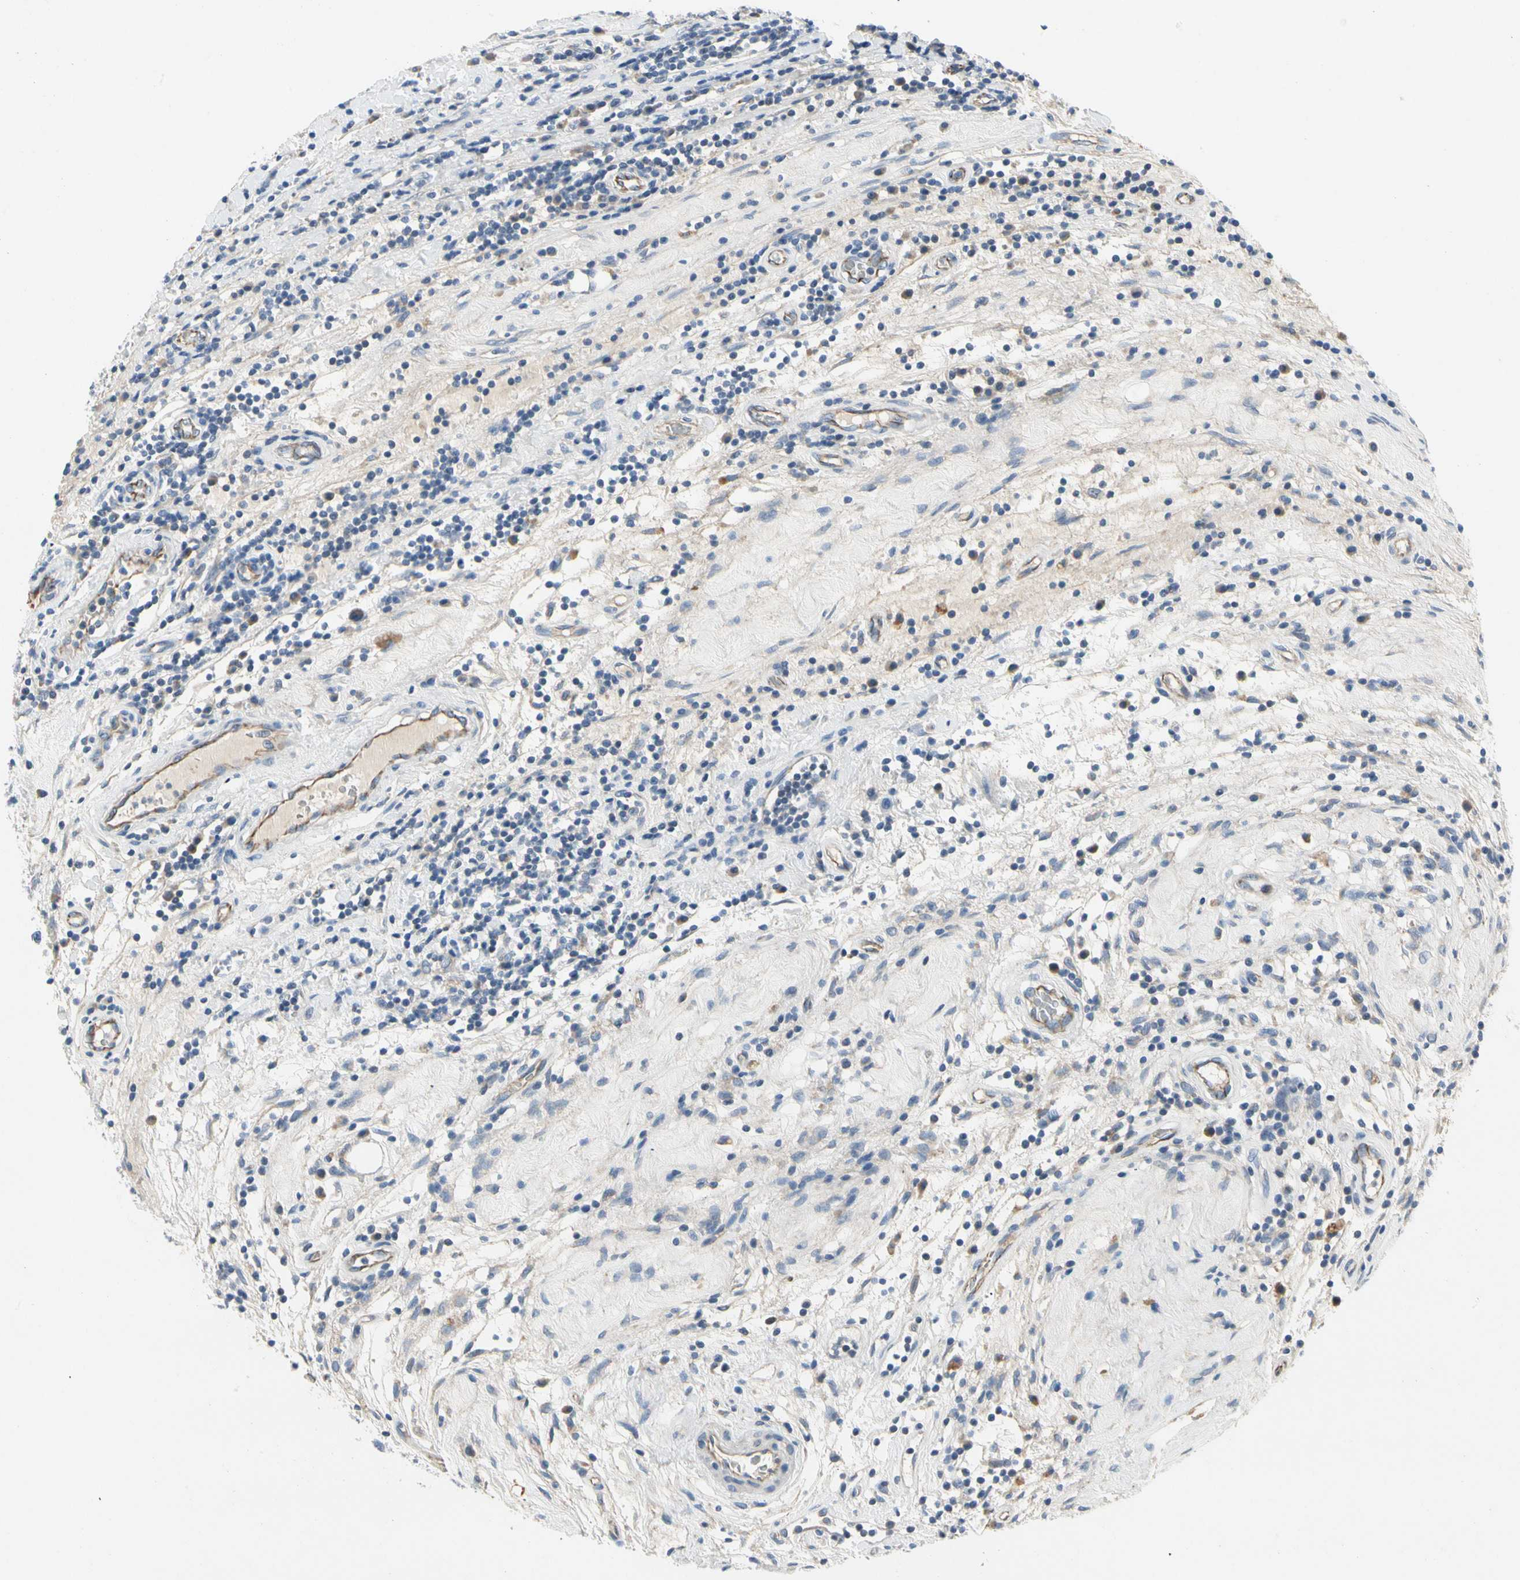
{"staining": {"intensity": "negative", "quantity": "none", "location": "none"}, "tissue": "testis cancer", "cell_type": "Tumor cells", "image_type": "cancer", "snomed": [{"axis": "morphology", "description": "Seminoma, NOS"}, {"axis": "topography", "description": "Testis"}], "caption": "Human testis cancer (seminoma) stained for a protein using immunohistochemistry demonstrates no staining in tumor cells.", "gene": "LGR6", "patient": {"sex": "male", "age": 43}}